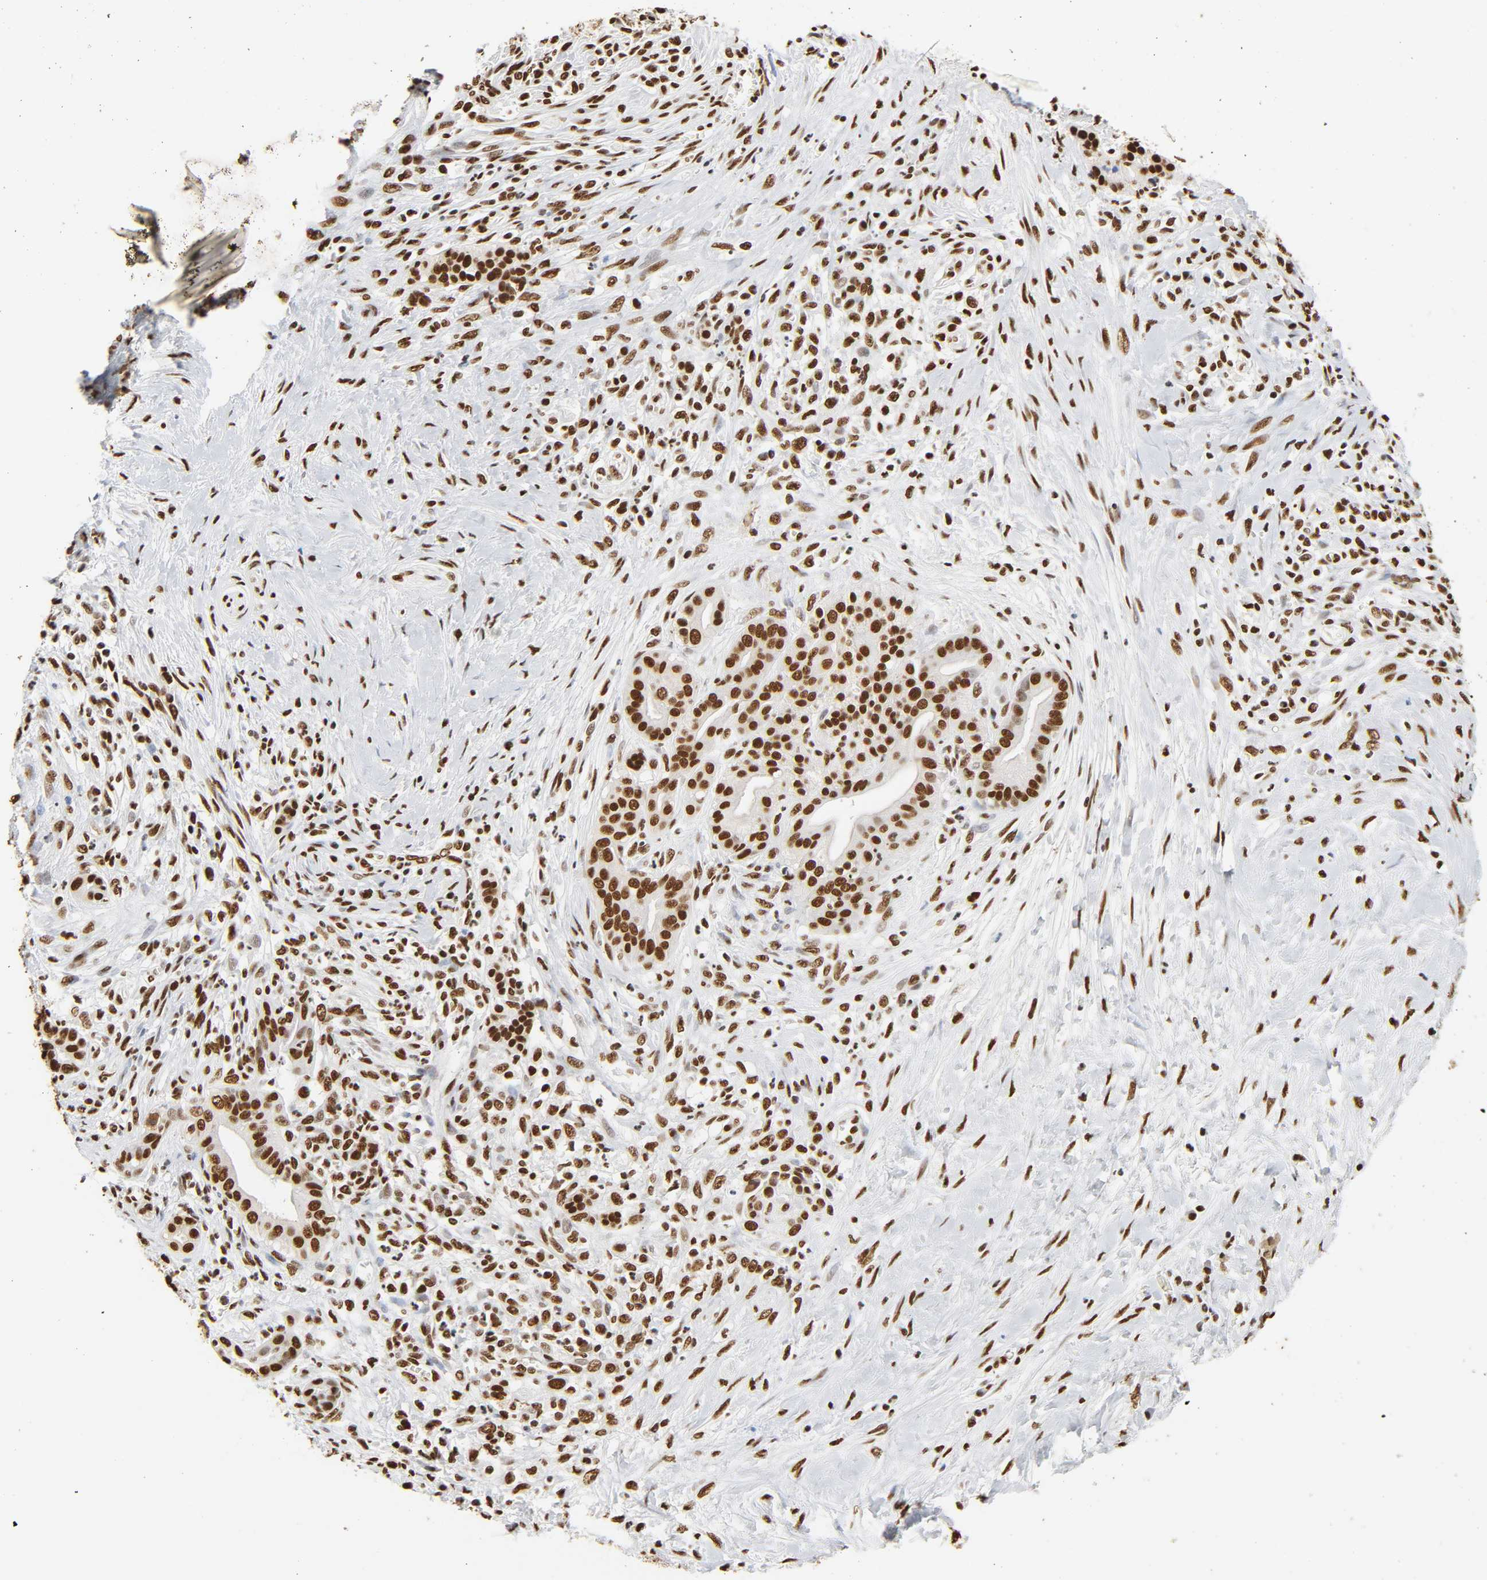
{"staining": {"intensity": "strong", "quantity": ">75%", "location": "nuclear"}, "tissue": "pancreatic cancer", "cell_type": "Tumor cells", "image_type": "cancer", "snomed": [{"axis": "morphology", "description": "Adenocarcinoma, NOS"}, {"axis": "topography", "description": "Pancreas"}], "caption": "An immunohistochemistry image of neoplastic tissue is shown. Protein staining in brown highlights strong nuclear positivity in pancreatic adenocarcinoma within tumor cells.", "gene": "HNRNPC", "patient": {"sex": "male", "age": 59}}